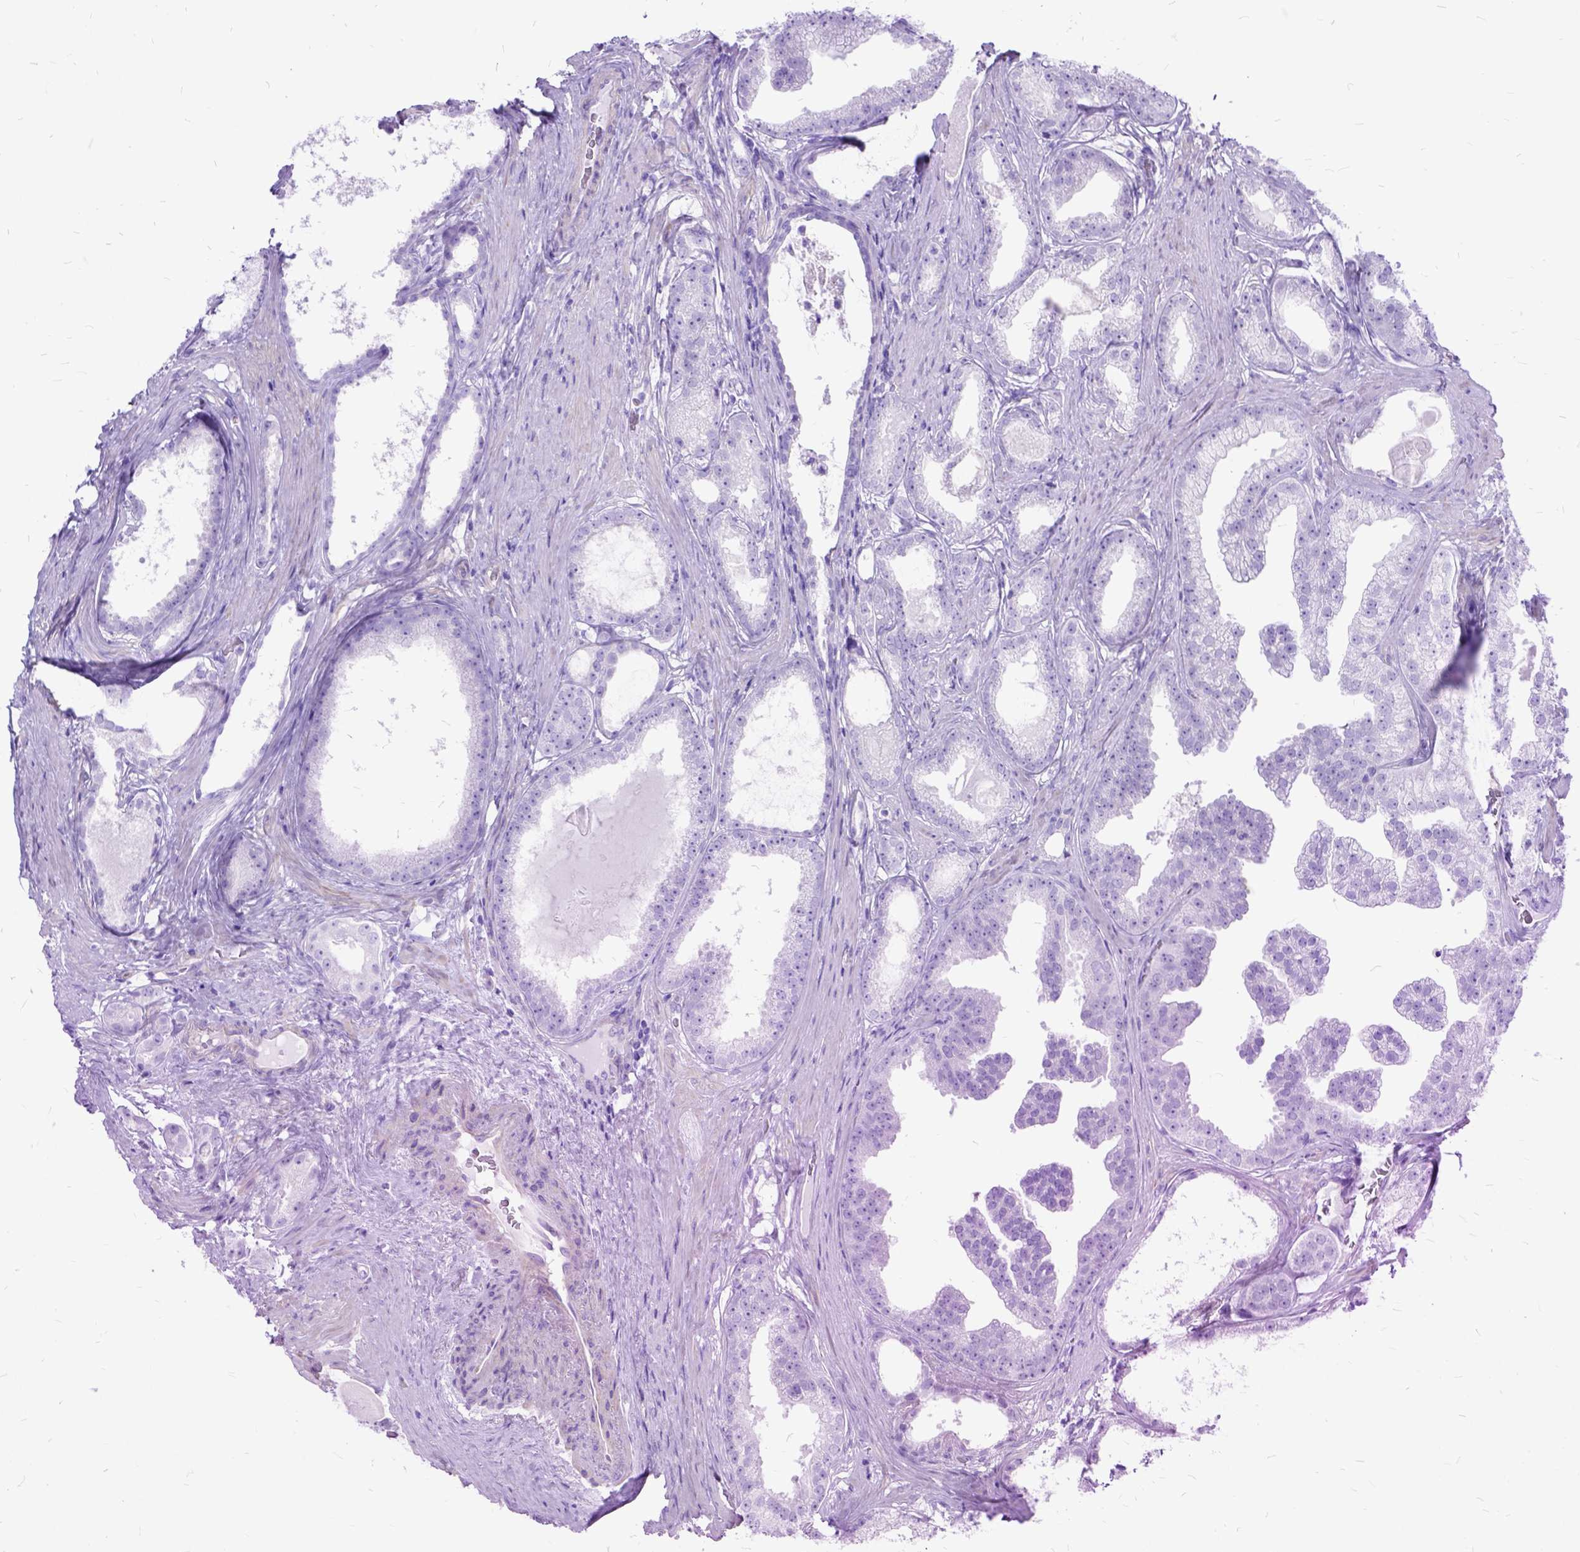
{"staining": {"intensity": "negative", "quantity": "none", "location": "none"}, "tissue": "prostate cancer", "cell_type": "Tumor cells", "image_type": "cancer", "snomed": [{"axis": "morphology", "description": "Adenocarcinoma, Low grade"}, {"axis": "topography", "description": "Prostate"}], "caption": "This is a micrograph of immunohistochemistry staining of adenocarcinoma (low-grade) (prostate), which shows no positivity in tumor cells. (IHC, brightfield microscopy, high magnification).", "gene": "ARL9", "patient": {"sex": "male", "age": 65}}